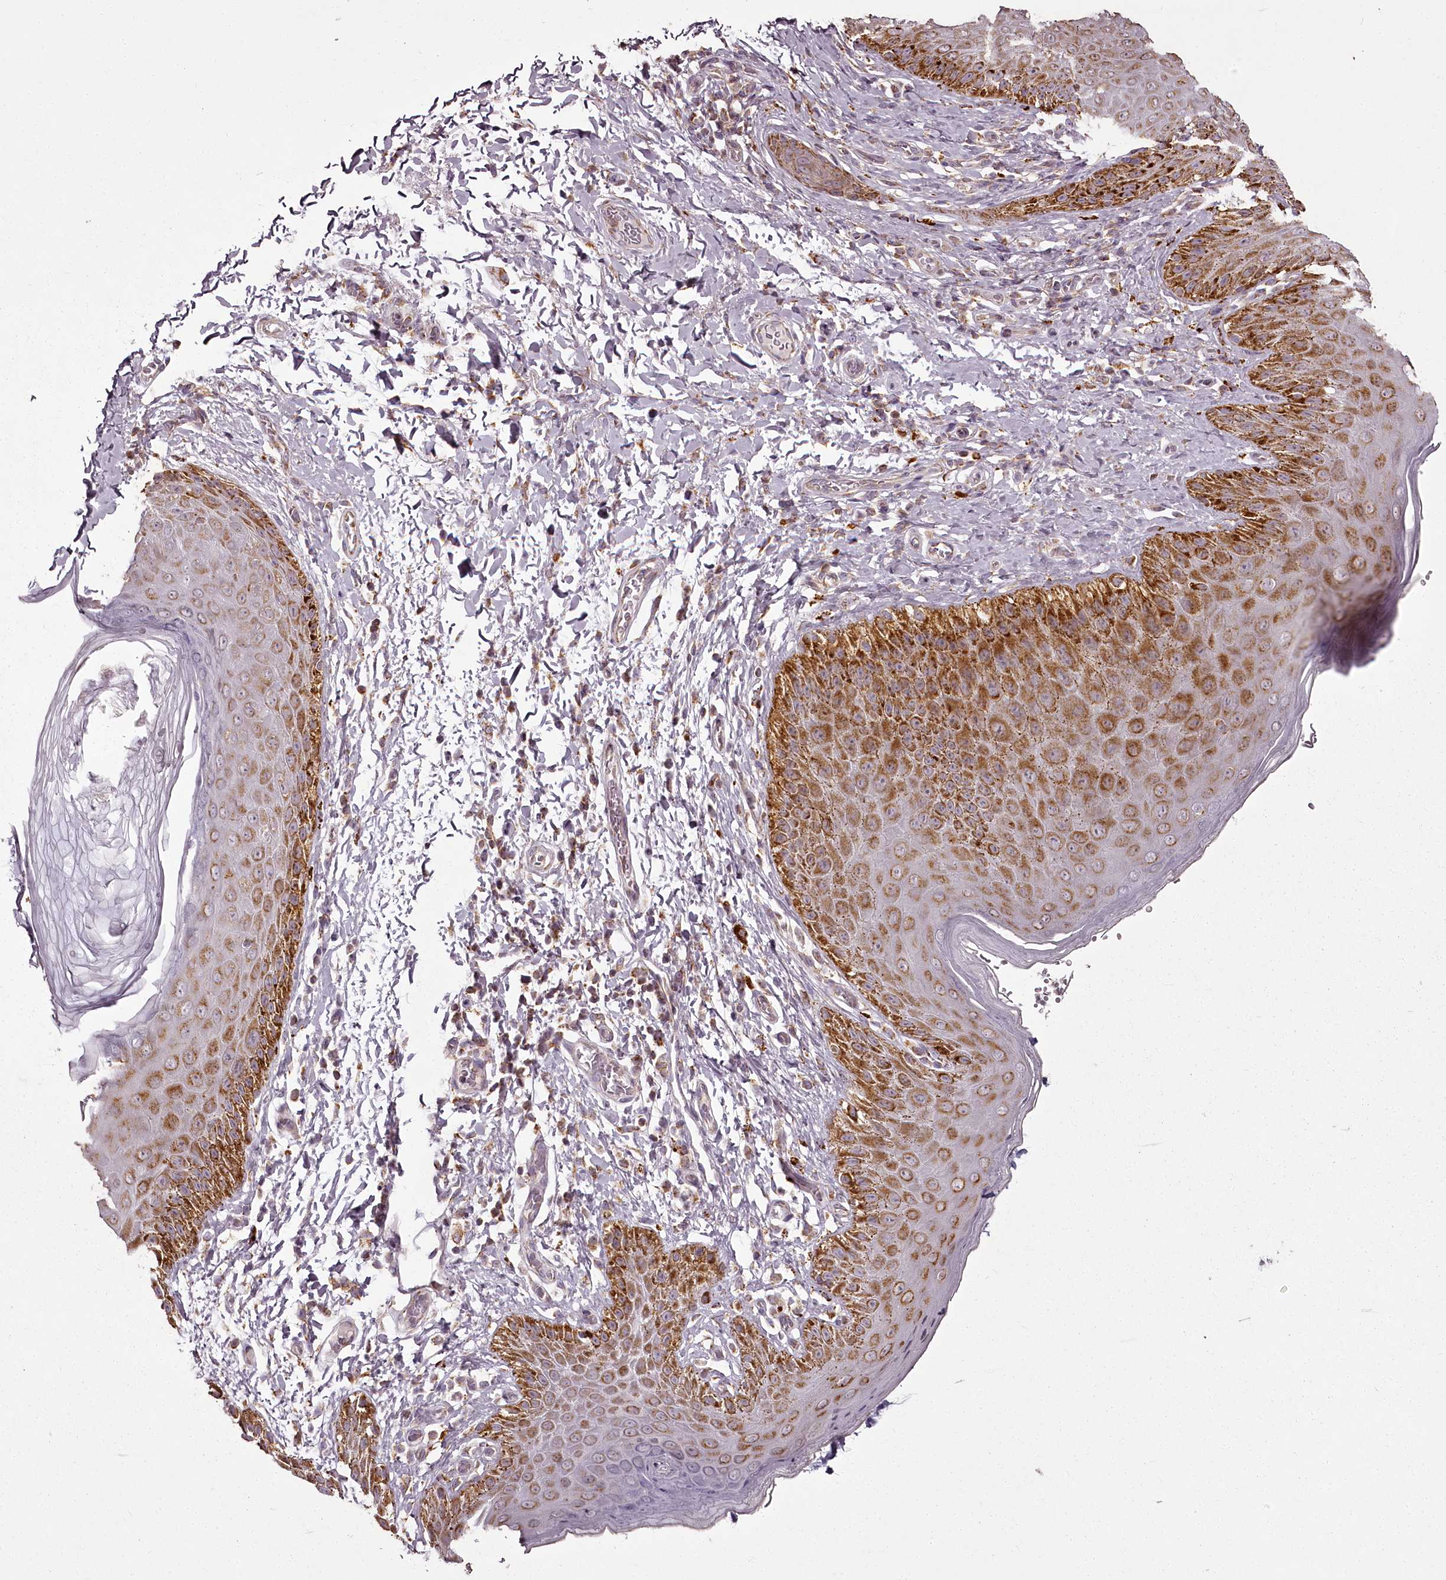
{"staining": {"intensity": "strong", "quantity": "25%-75%", "location": "cytoplasmic/membranous"}, "tissue": "skin", "cell_type": "Epidermal cells", "image_type": "normal", "snomed": [{"axis": "morphology", "description": "Normal tissue, NOS"}, {"axis": "topography", "description": "Anal"}], "caption": "Protein staining of unremarkable skin demonstrates strong cytoplasmic/membranous expression in approximately 25%-75% of epidermal cells. (DAB IHC, brown staining for protein, blue staining for nuclei).", "gene": "CHCHD2", "patient": {"sex": "male", "age": 44}}